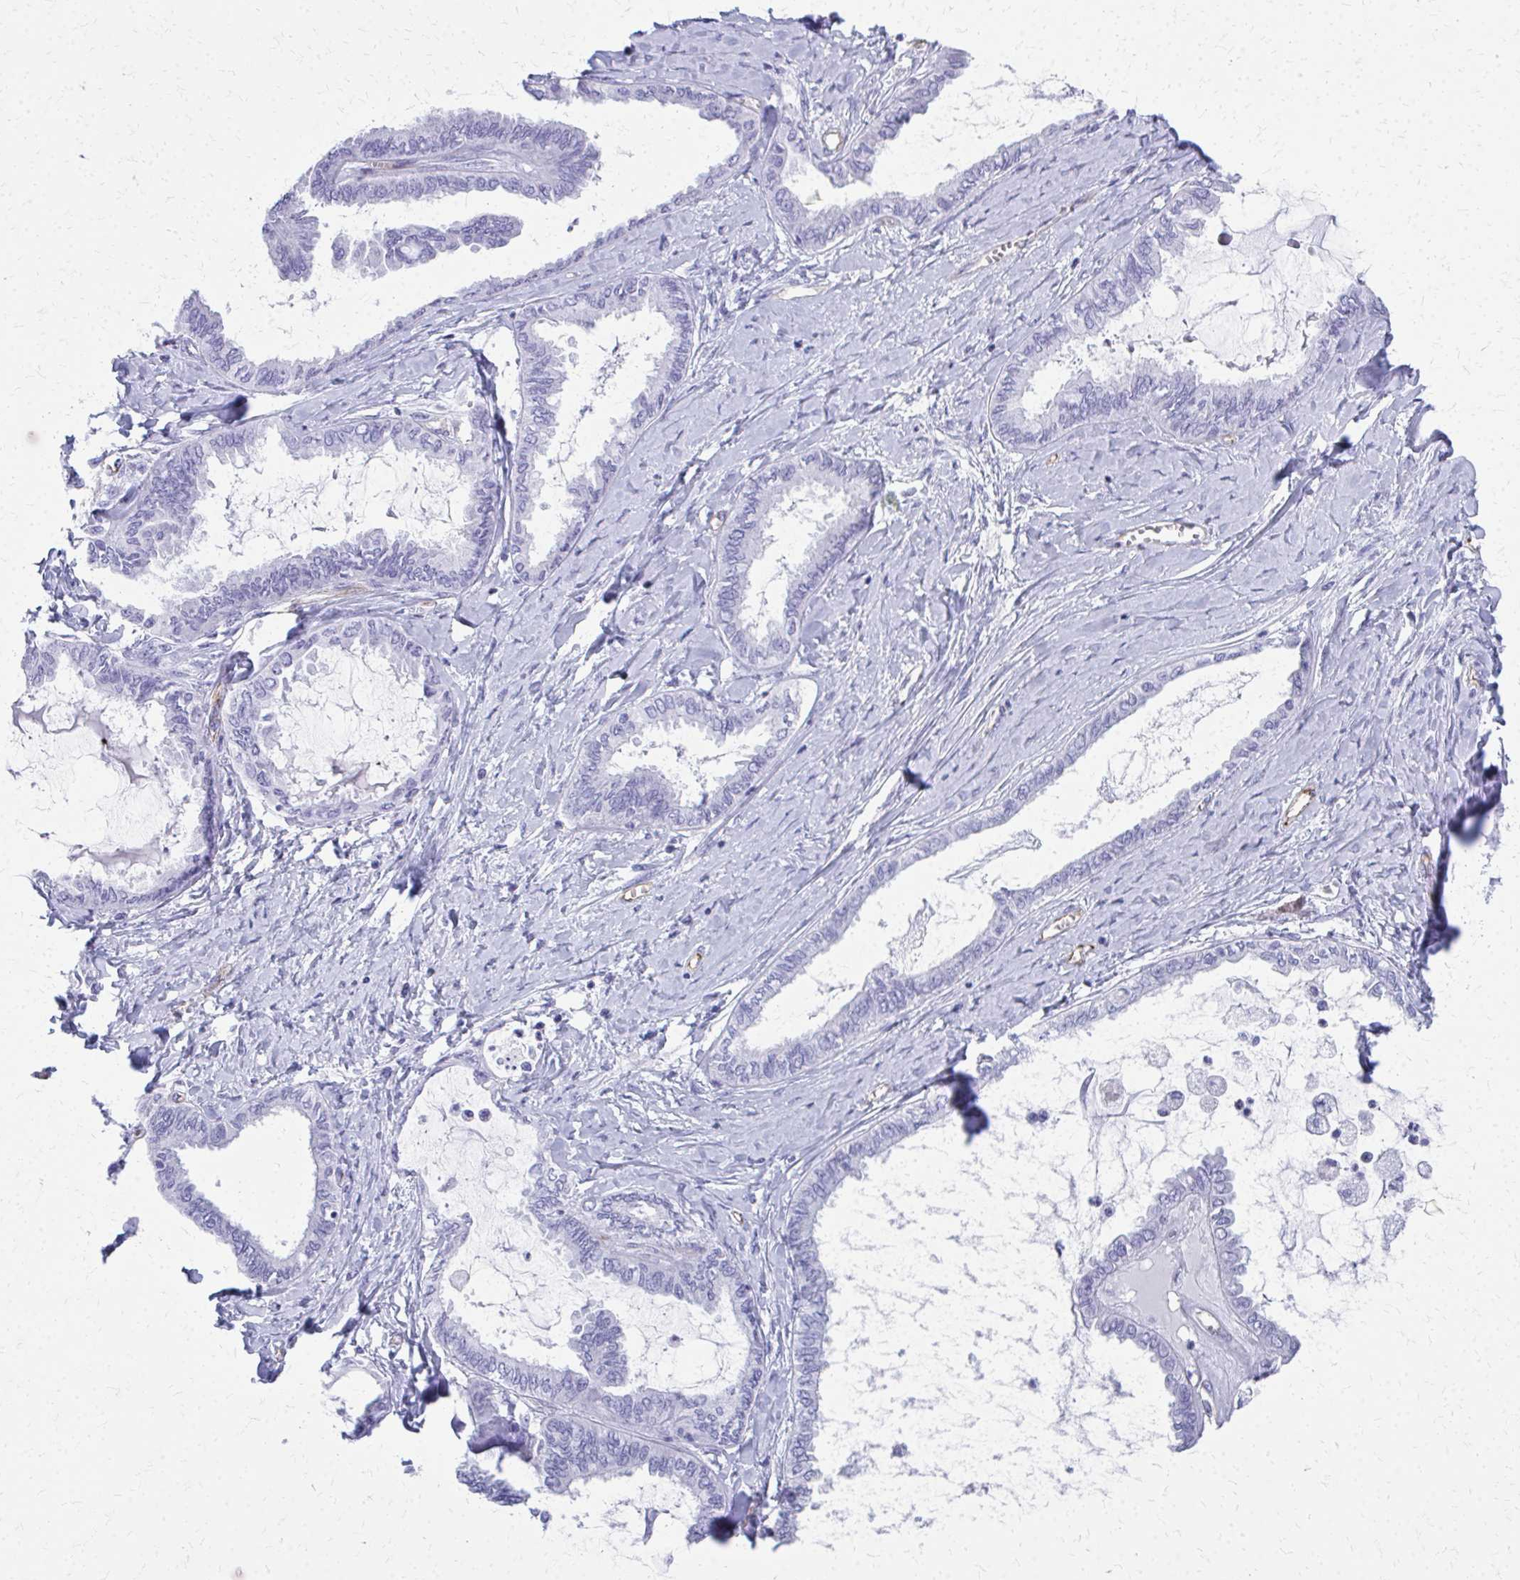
{"staining": {"intensity": "negative", "quantity": "none", "location": "none"}, "tissue": "ovarian cancer", "cell_type": "Tumor cells", "image_type": "cancer", "snomed": [{"axis": "morphology", "description": "Carcinoma, endometroid"}, {"axis": "topography", "description": "Ovary"}], "caption": "DAB immunohistochemical staining of human endometroid carcinoma (ovarian) displays no significant expression in tumor cells. The staining is performed using DAB (3,3'-diaminobenzidine) brown chromogen with nuclei counter-stained in using hematoxylin.", "gene": "TPSG1", "patient": {"sex": "female", "age": 70}}